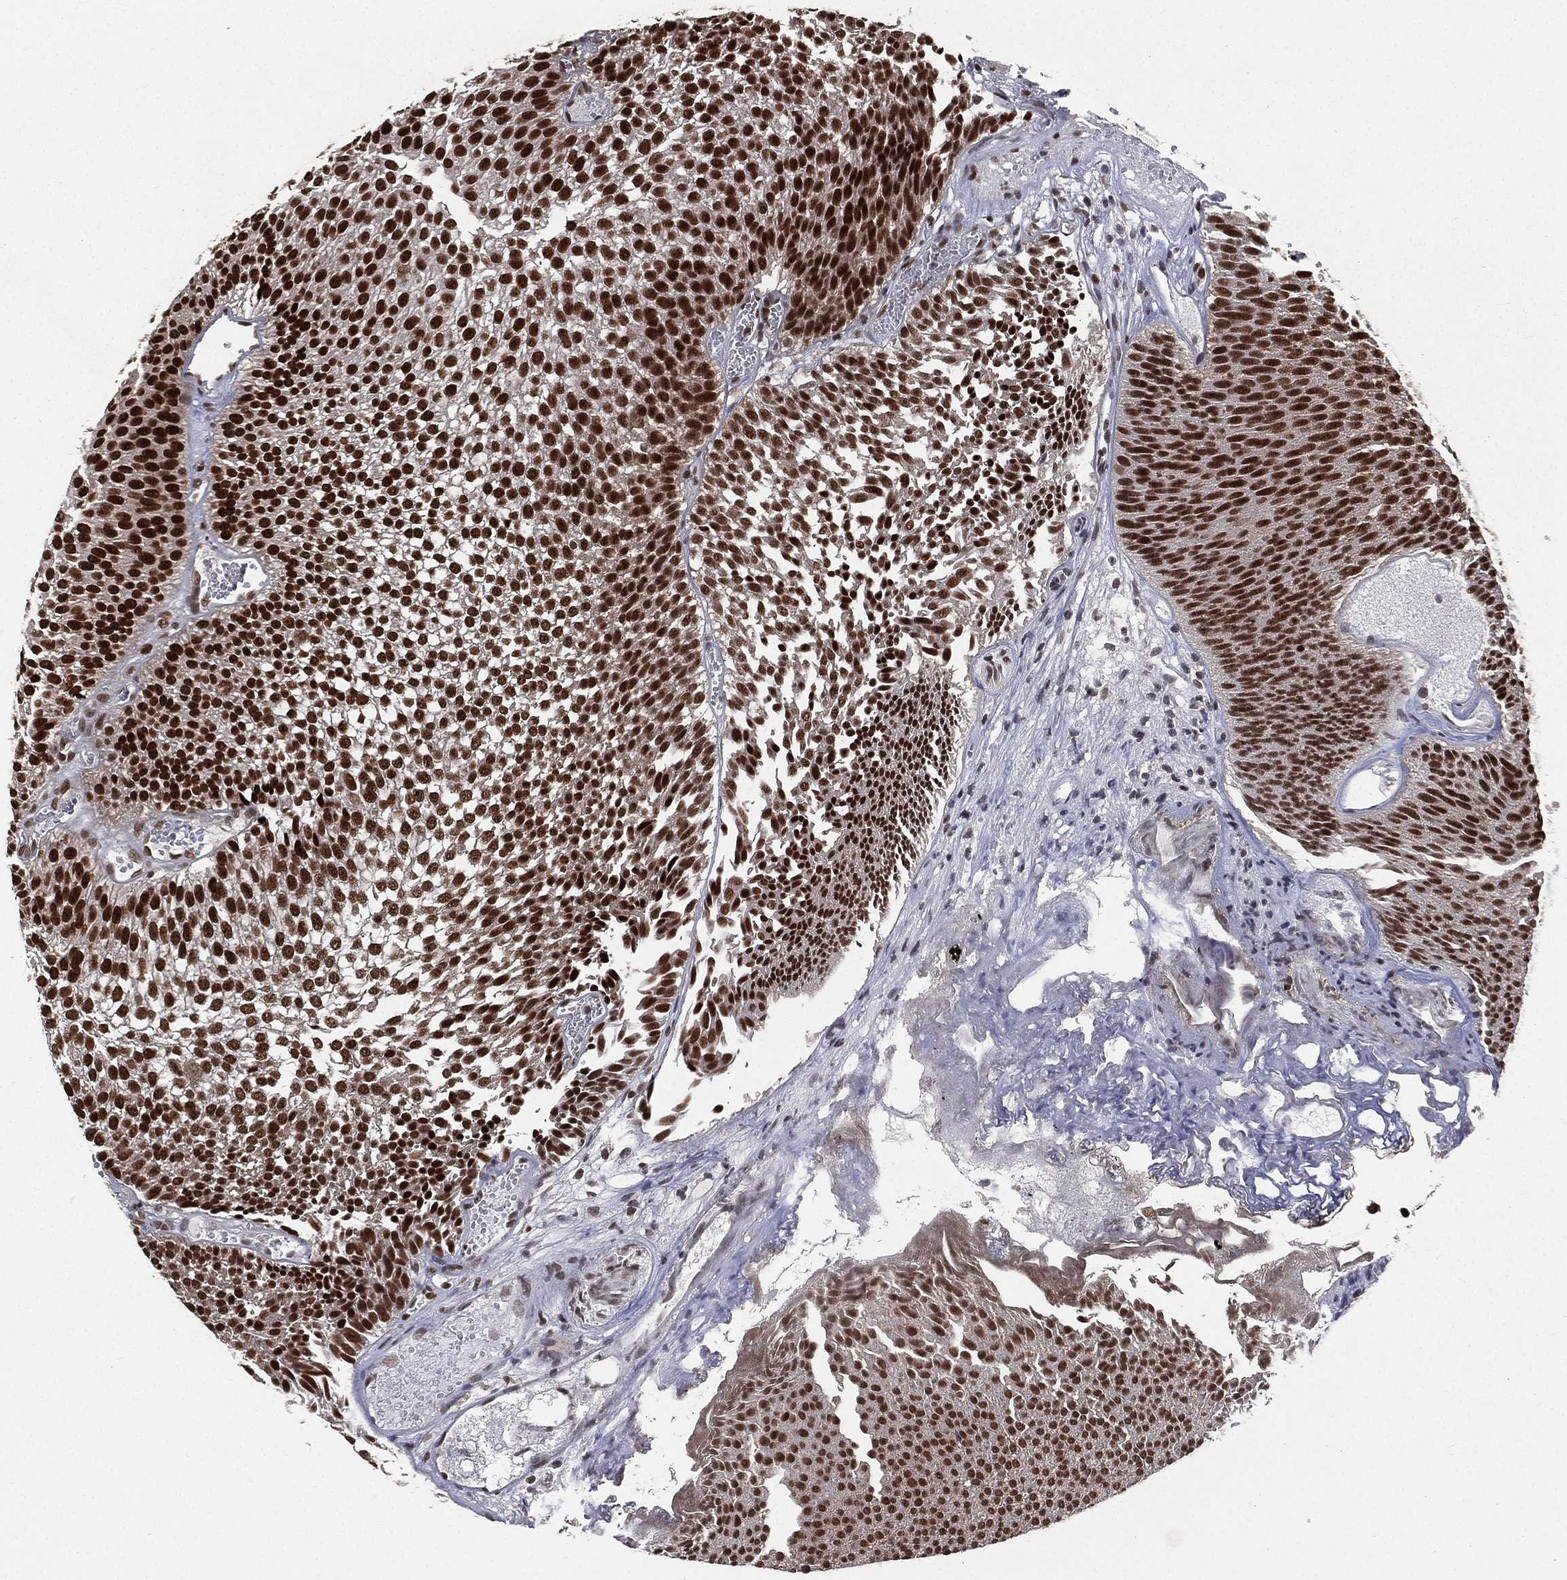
{"staining": {"intensity": "strong", "quantity": ">75%", "location": "nuclear"}, "tissue": "urothelial cancer", "cell_type": "Tumor cells", "image_type": "cancer", "snomed": [{"axis": "morphology", "description": "Urothelial carcinoma, Low grade"}, {"axis": "topography", "description": "Urinary bladder"}], "caption": "Protein expression analysis of human urothelial cancer reveals strong nuclear positivity in about >75% of tumor cells. (Brightfield microscopy of DAB IHC at high magnification).", "gene": "POLB", "patient": {"sex": "male", "age": 52}}